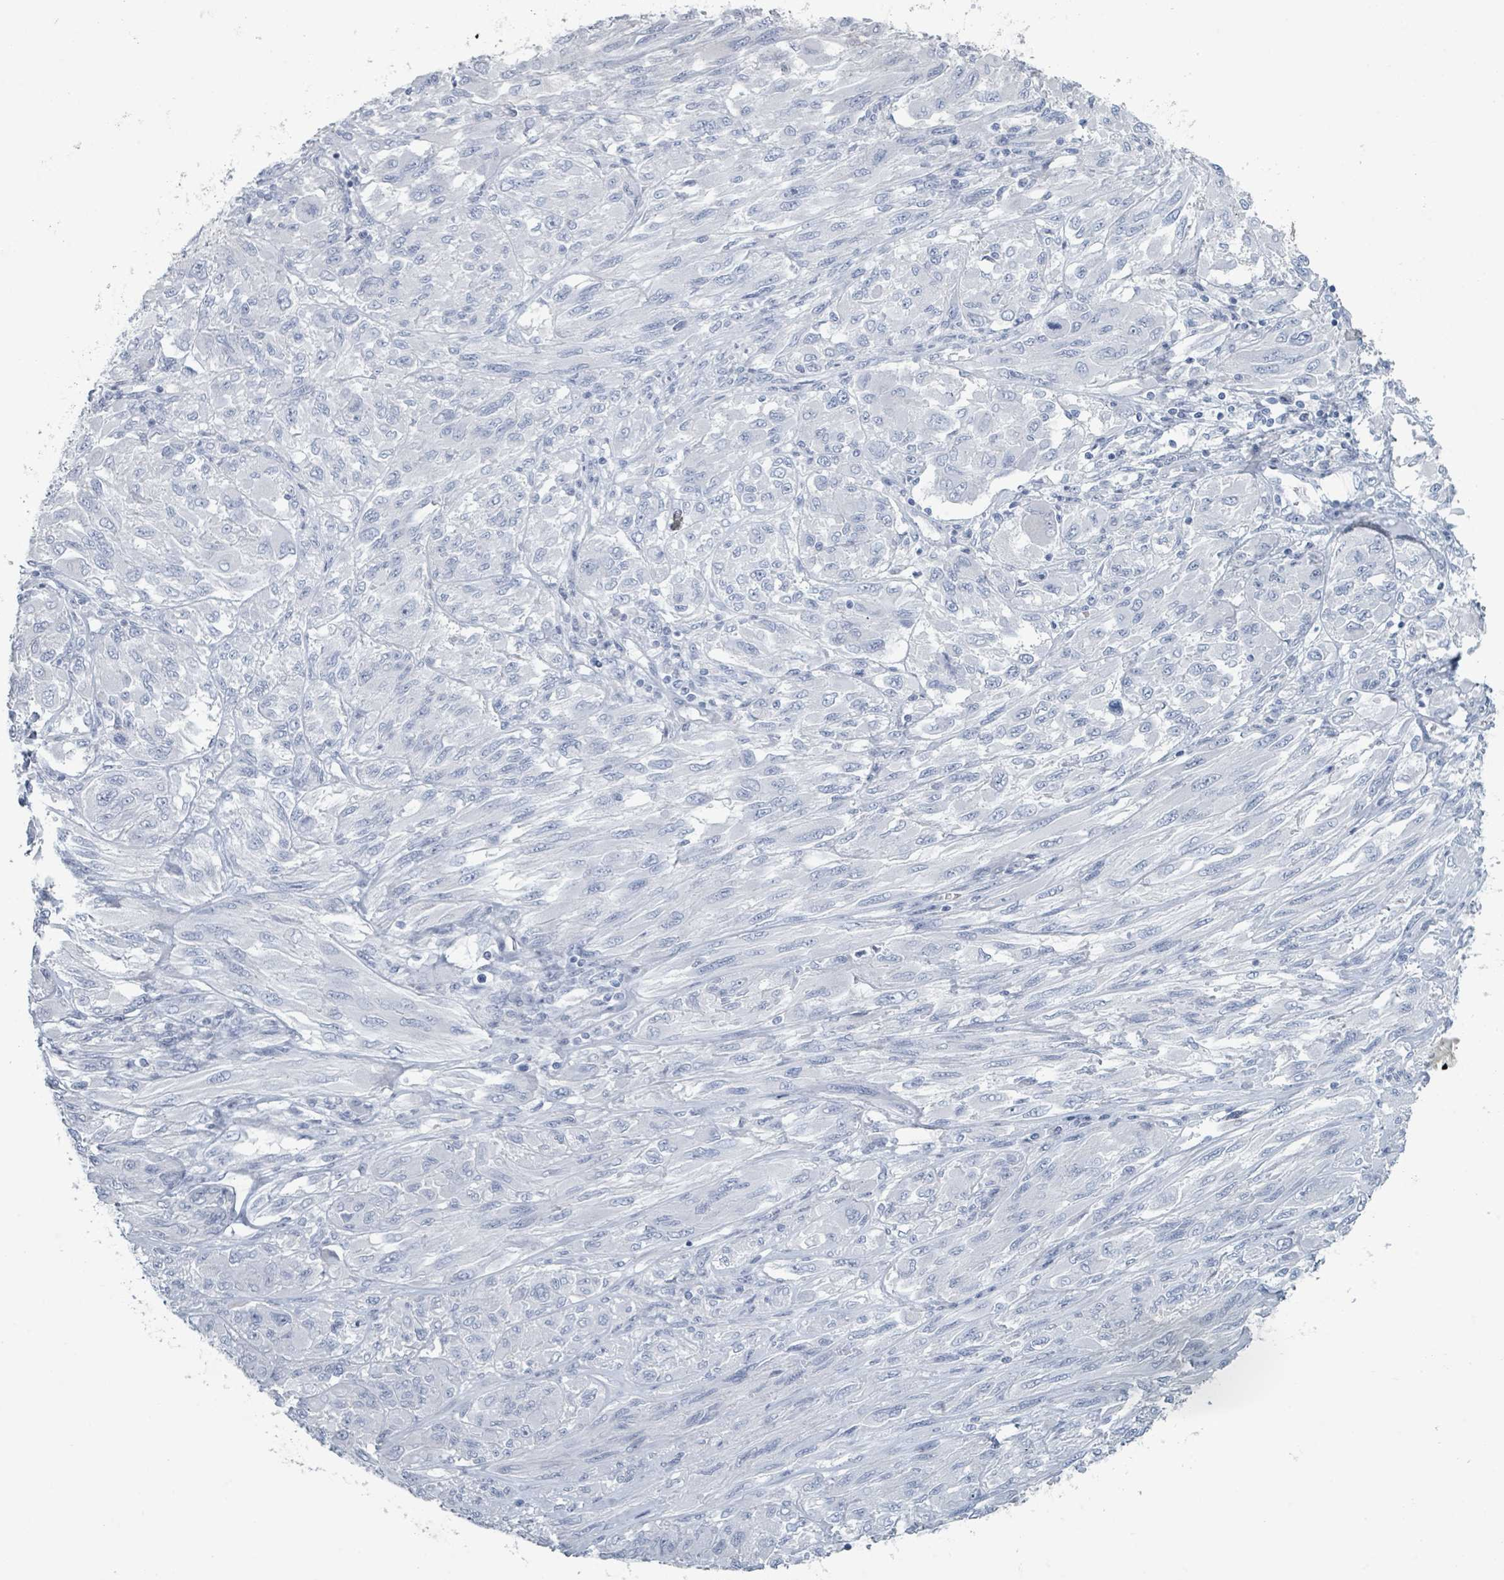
{"staining": {"intensity": "negative", "quantity": "none", "location": "none"}, "tissue": "melanoma", "cell_type": "Tumor cells", "image_type": "cancer", "snomed": [{"axis": "morphology", "description": "Malignant melanoma, NOS"}, {"axis": "topography", "description": "Skin"}], "caption": "Immunohistochemistry micrograph of malignant melanoma stained for a protein (brown), which exhibits no expression in tumor cells.", "gene": "HEATR5A", "patient": {"sex": "female", "age": 91}}